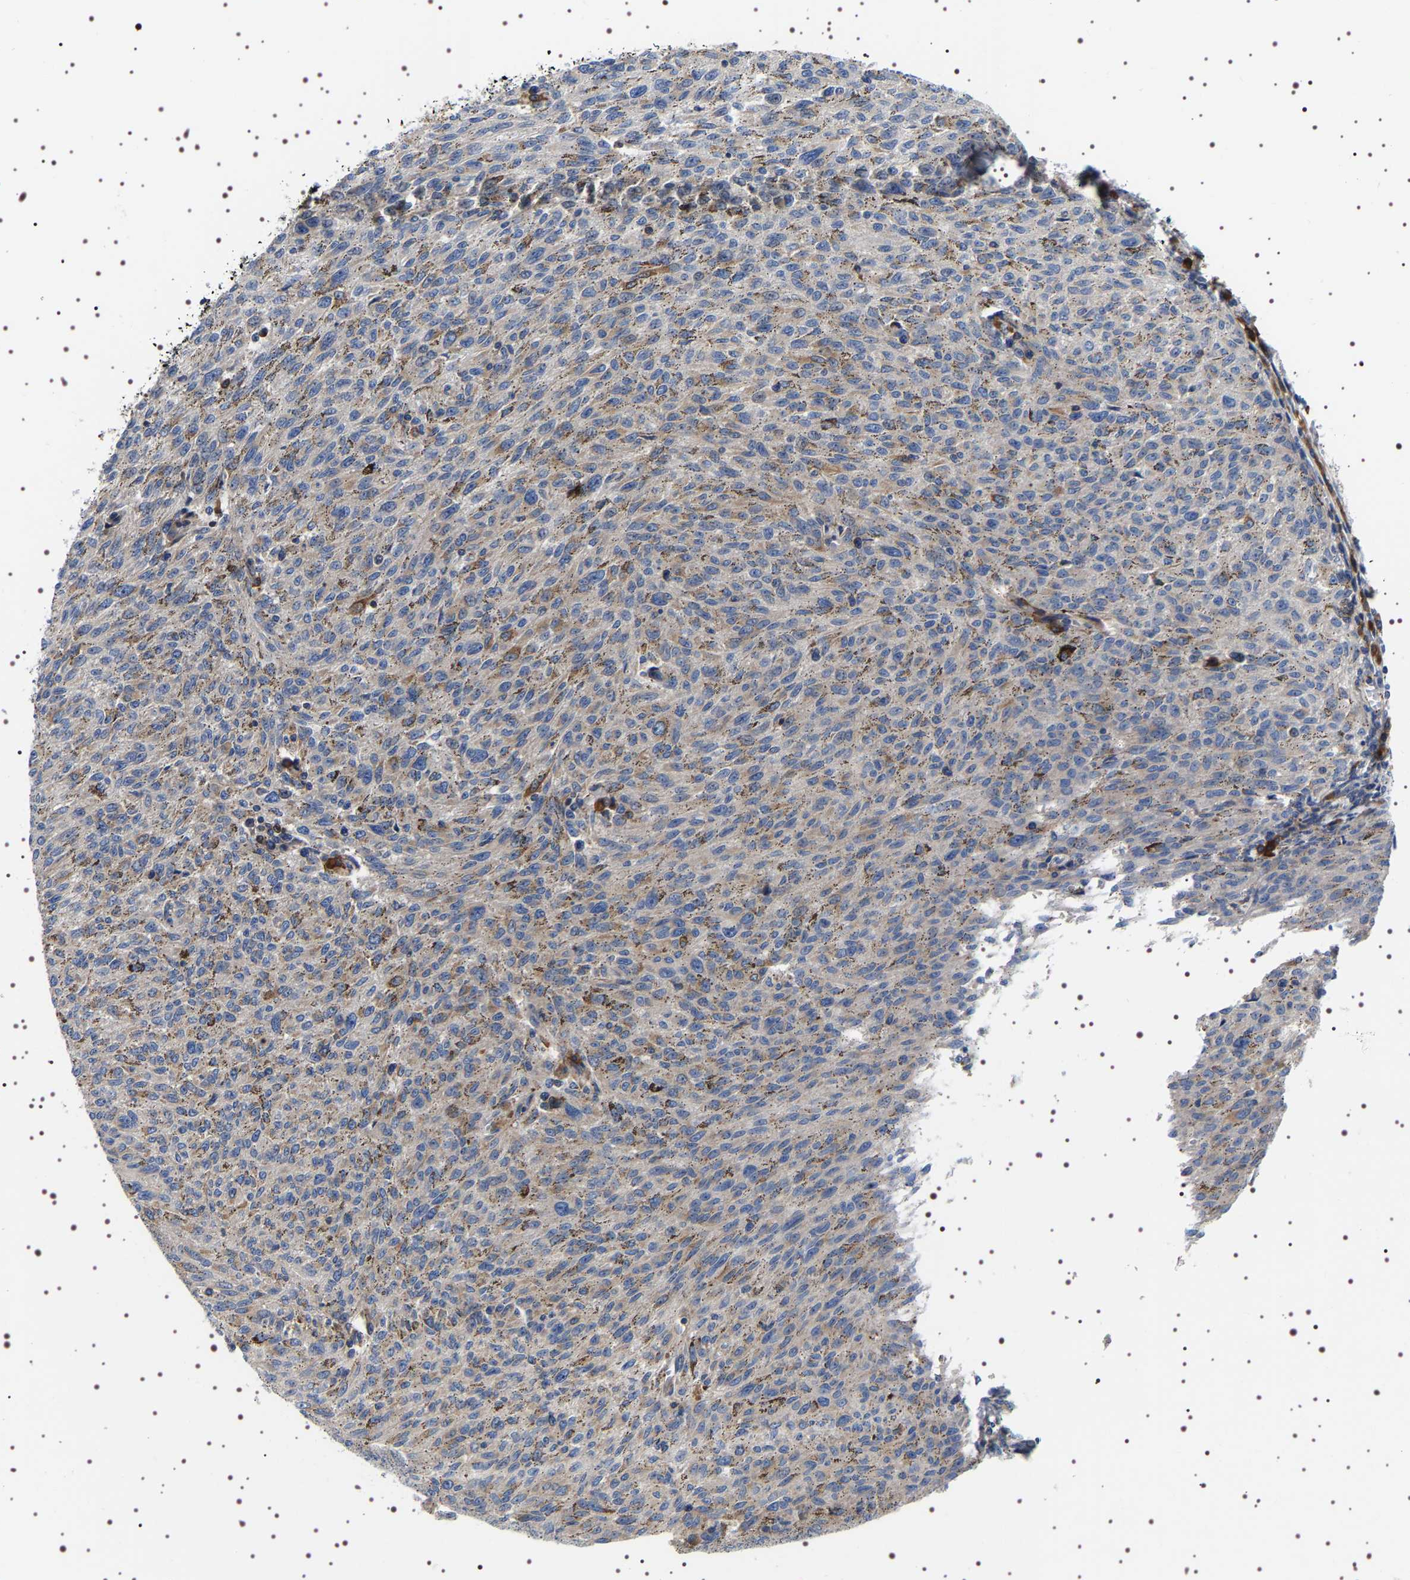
{"staining": {"intensity": "weak", "quantity": "25%-75%", "location": "cytoplasmic/membranous"}, "tissue": "melanoma", "cell_type": "Tumor cells", "image_type": "cancer", "snomed": [{"axis": "morphology", "description": "Malignant melanoma, NOS"}, {"axis": "topography", "description": "Skin"}], "caption": "Melanoma stained with immunohistochemistry (IHC) exhibits weak cytoplasmic/membranous positivity in about 25%-75% of tumor cells.", "gene": "SQLE", "patient": {"sex": "female", "age": 72}}